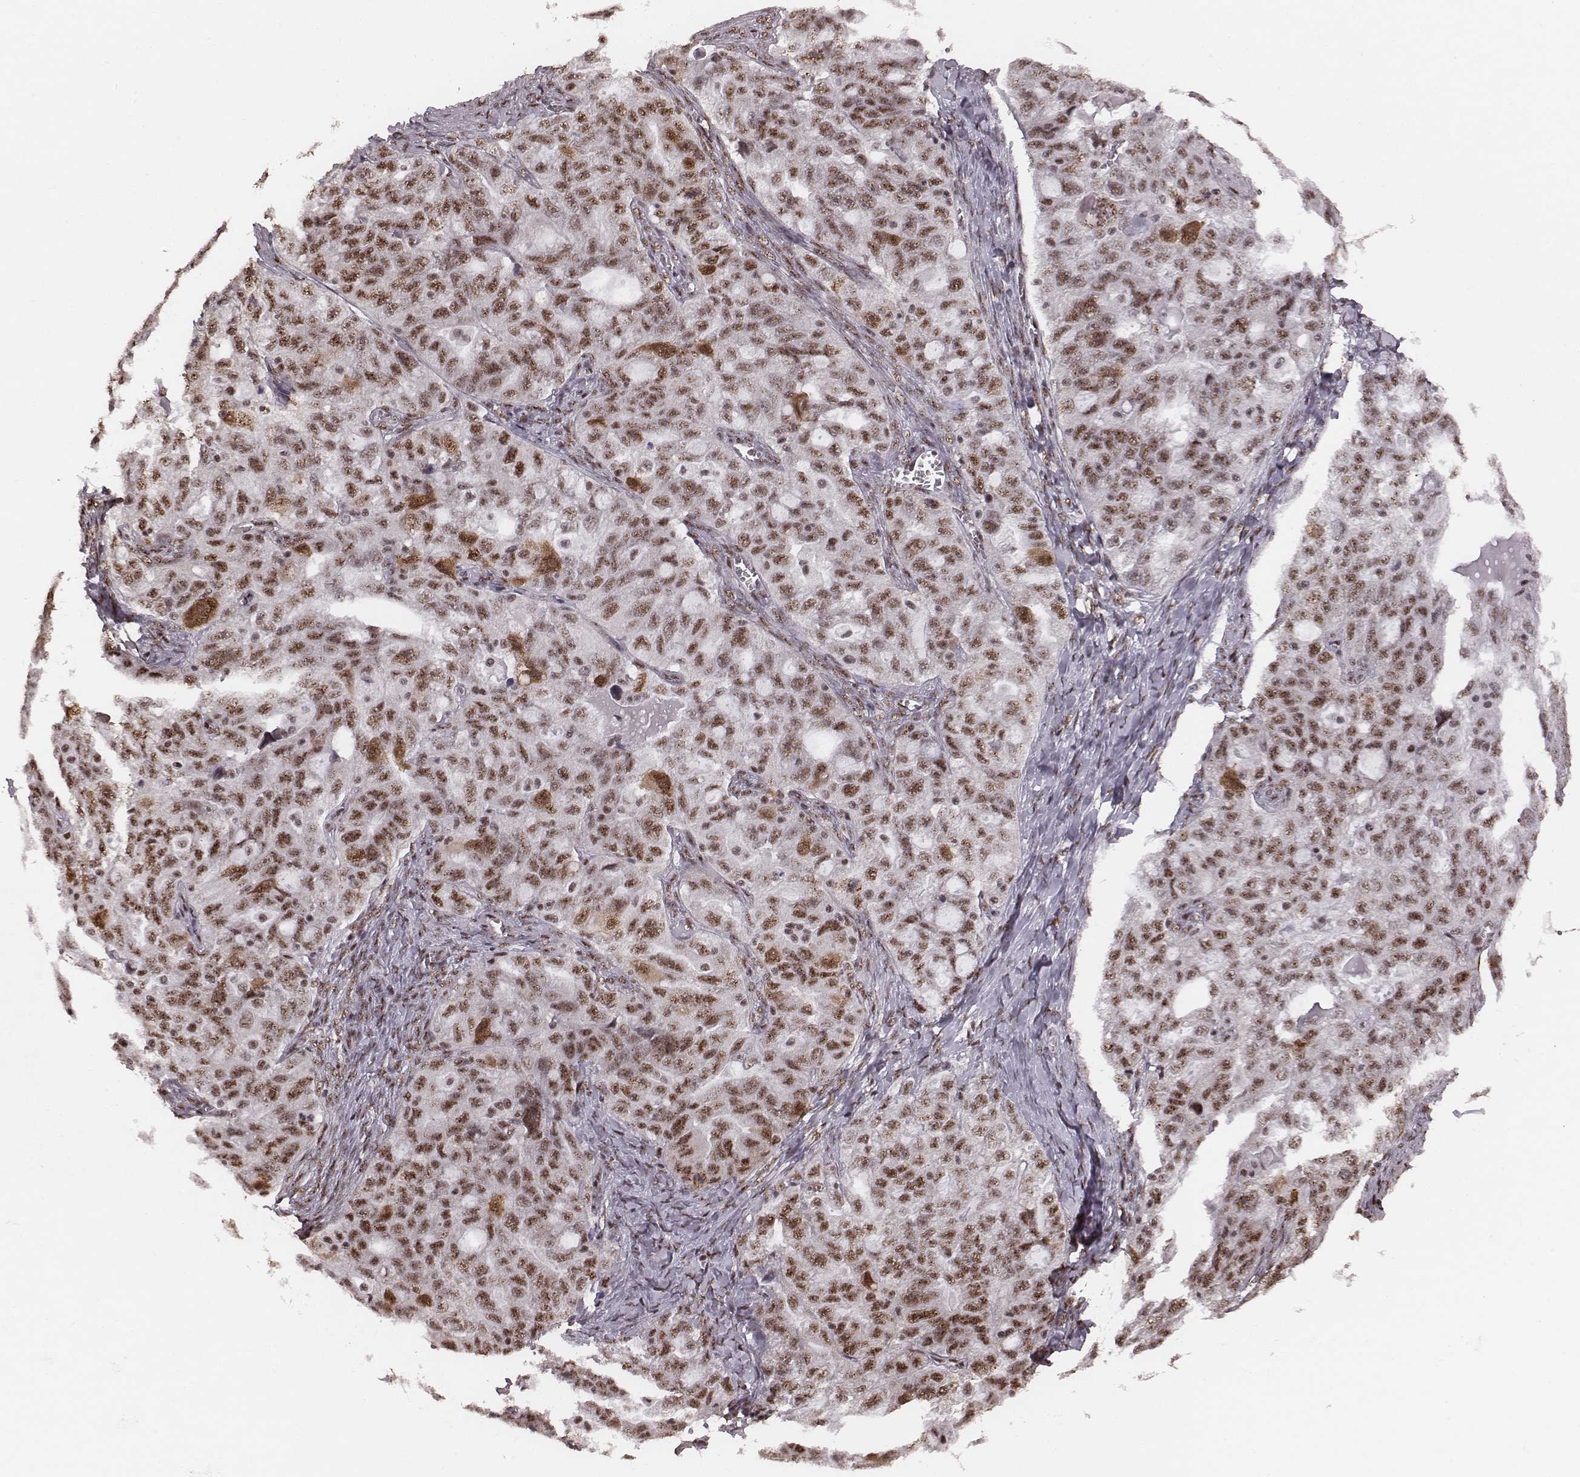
{"staining": {"intensity": "moderate", "quantity": ">75%", "location": "nuclear"}, "tissue": "ovarian cancer", "cell_type": "Tumor cells", "image_type": "cancer", "snomed": [{"axis": "morphology", "description": "Cystadenocarcinoma, serous, NOS"}, {"axis": "topography", "description": "Ovary"}], "caption": "Serous cystadenocarcinoma (ovarian) was stained to show a protein in brown. There is medium levels of moderate nuclear expression in about >75% of tumor cells. The protein of interest is shown in brown color, while the nuclei are stained blue.", "gene": "LUC7L", "patient": {"sex": "female", "age": 51}}